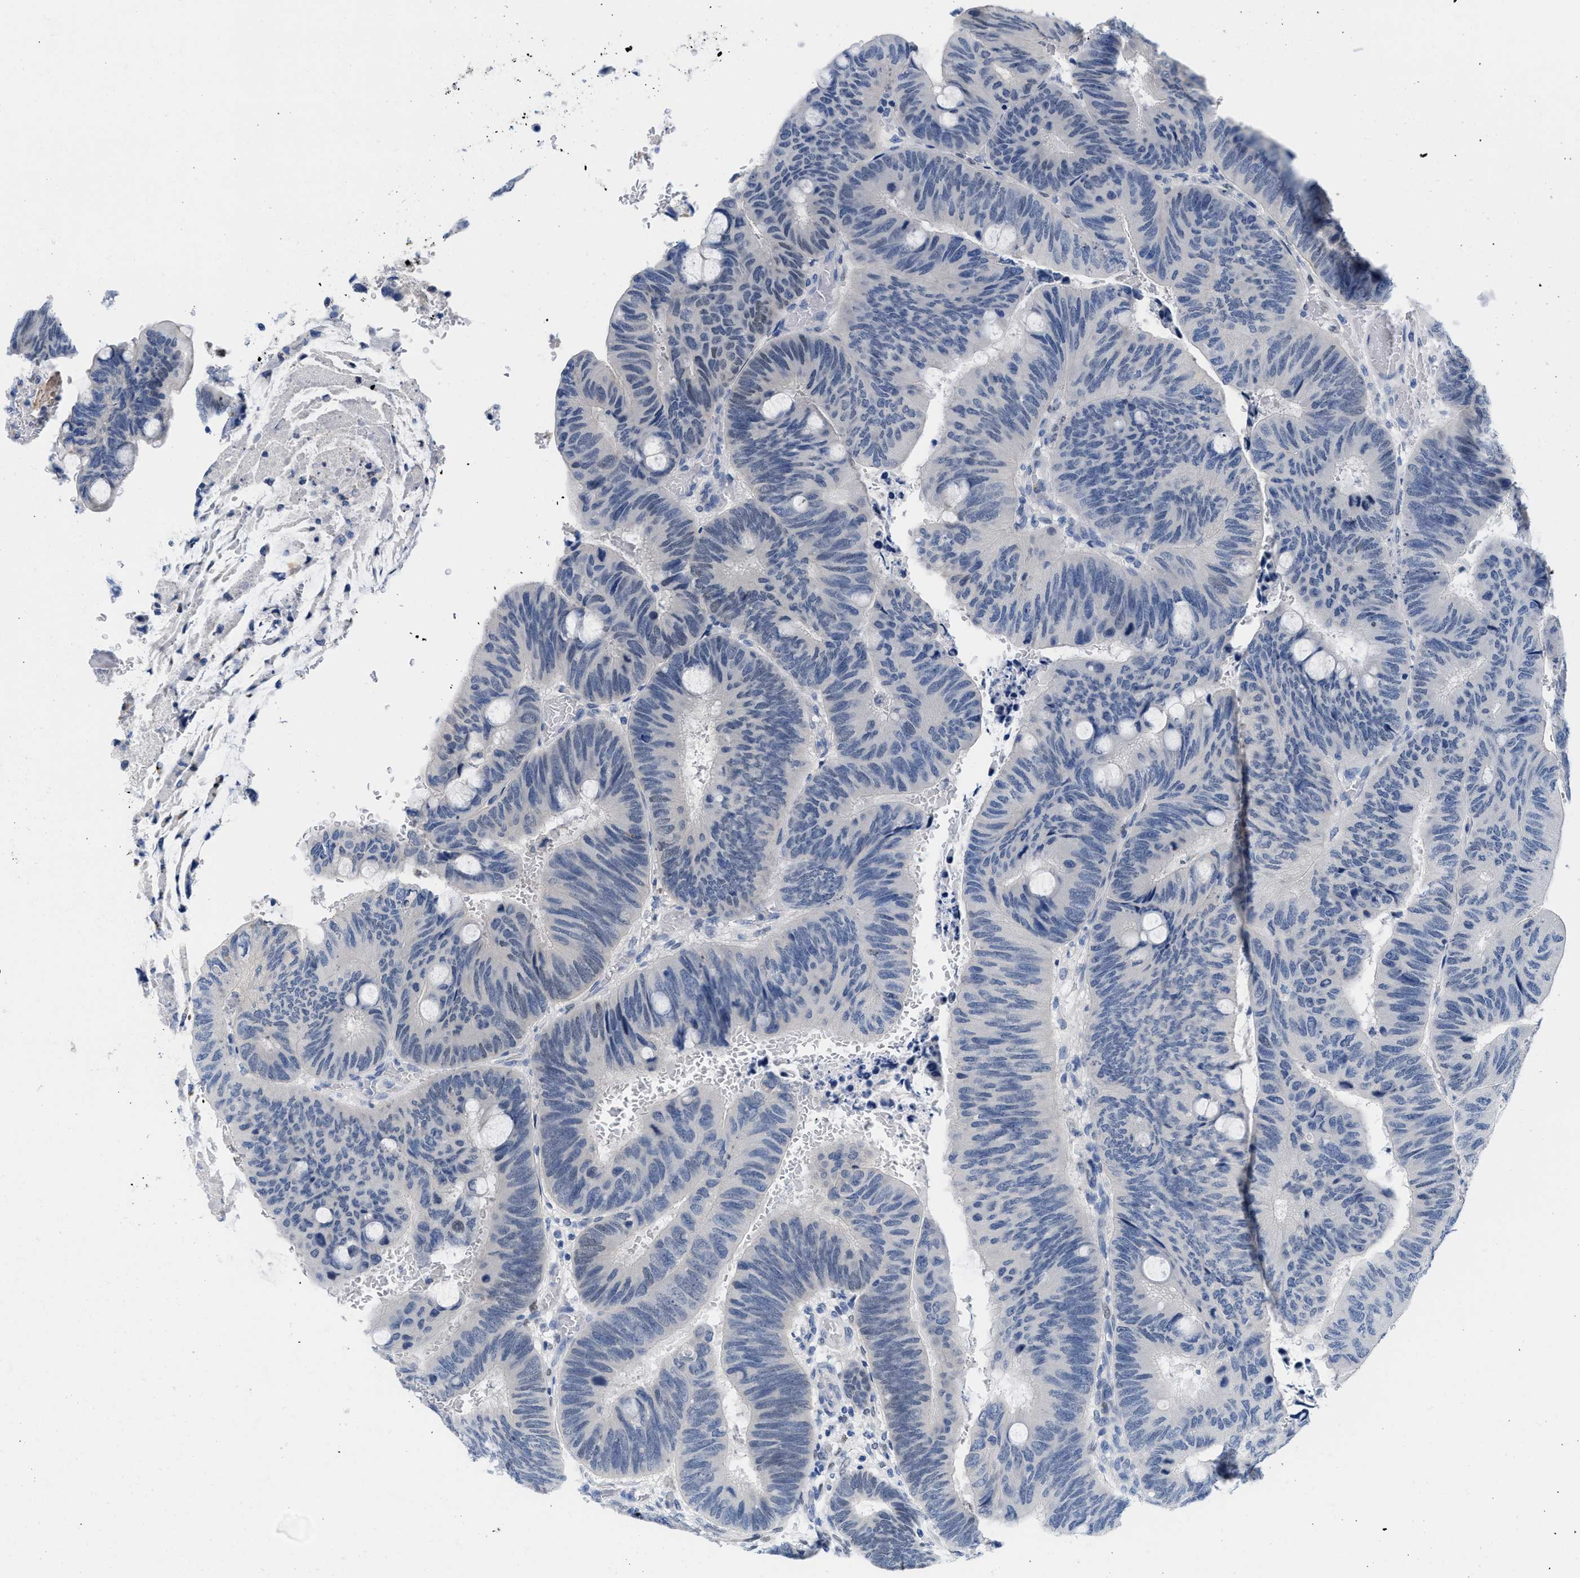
{"staining": {"intensity": "negative", "quantity": "none", "location": "none"}, "tissue": "colorectal cancer", "cell_type": "Tumor cells", "image_type": "cancer", "snomed": [{"axis": "morphology", "description": "Normal tissue, NOS"}, {"axis": "morphology", "description": "Adenocarcinoma, NOS"}, {"axis": "topography", "description": "Rectum"}], "caption": "There is no significant positivity in tumor cells of adenocarcinoma (colorectal). (DAB (3,3'-diaminobenzidine) immunohistochemistry, high magnification).", "gene": "NFIX", "patient": {"sex": "male", "age": 92}}